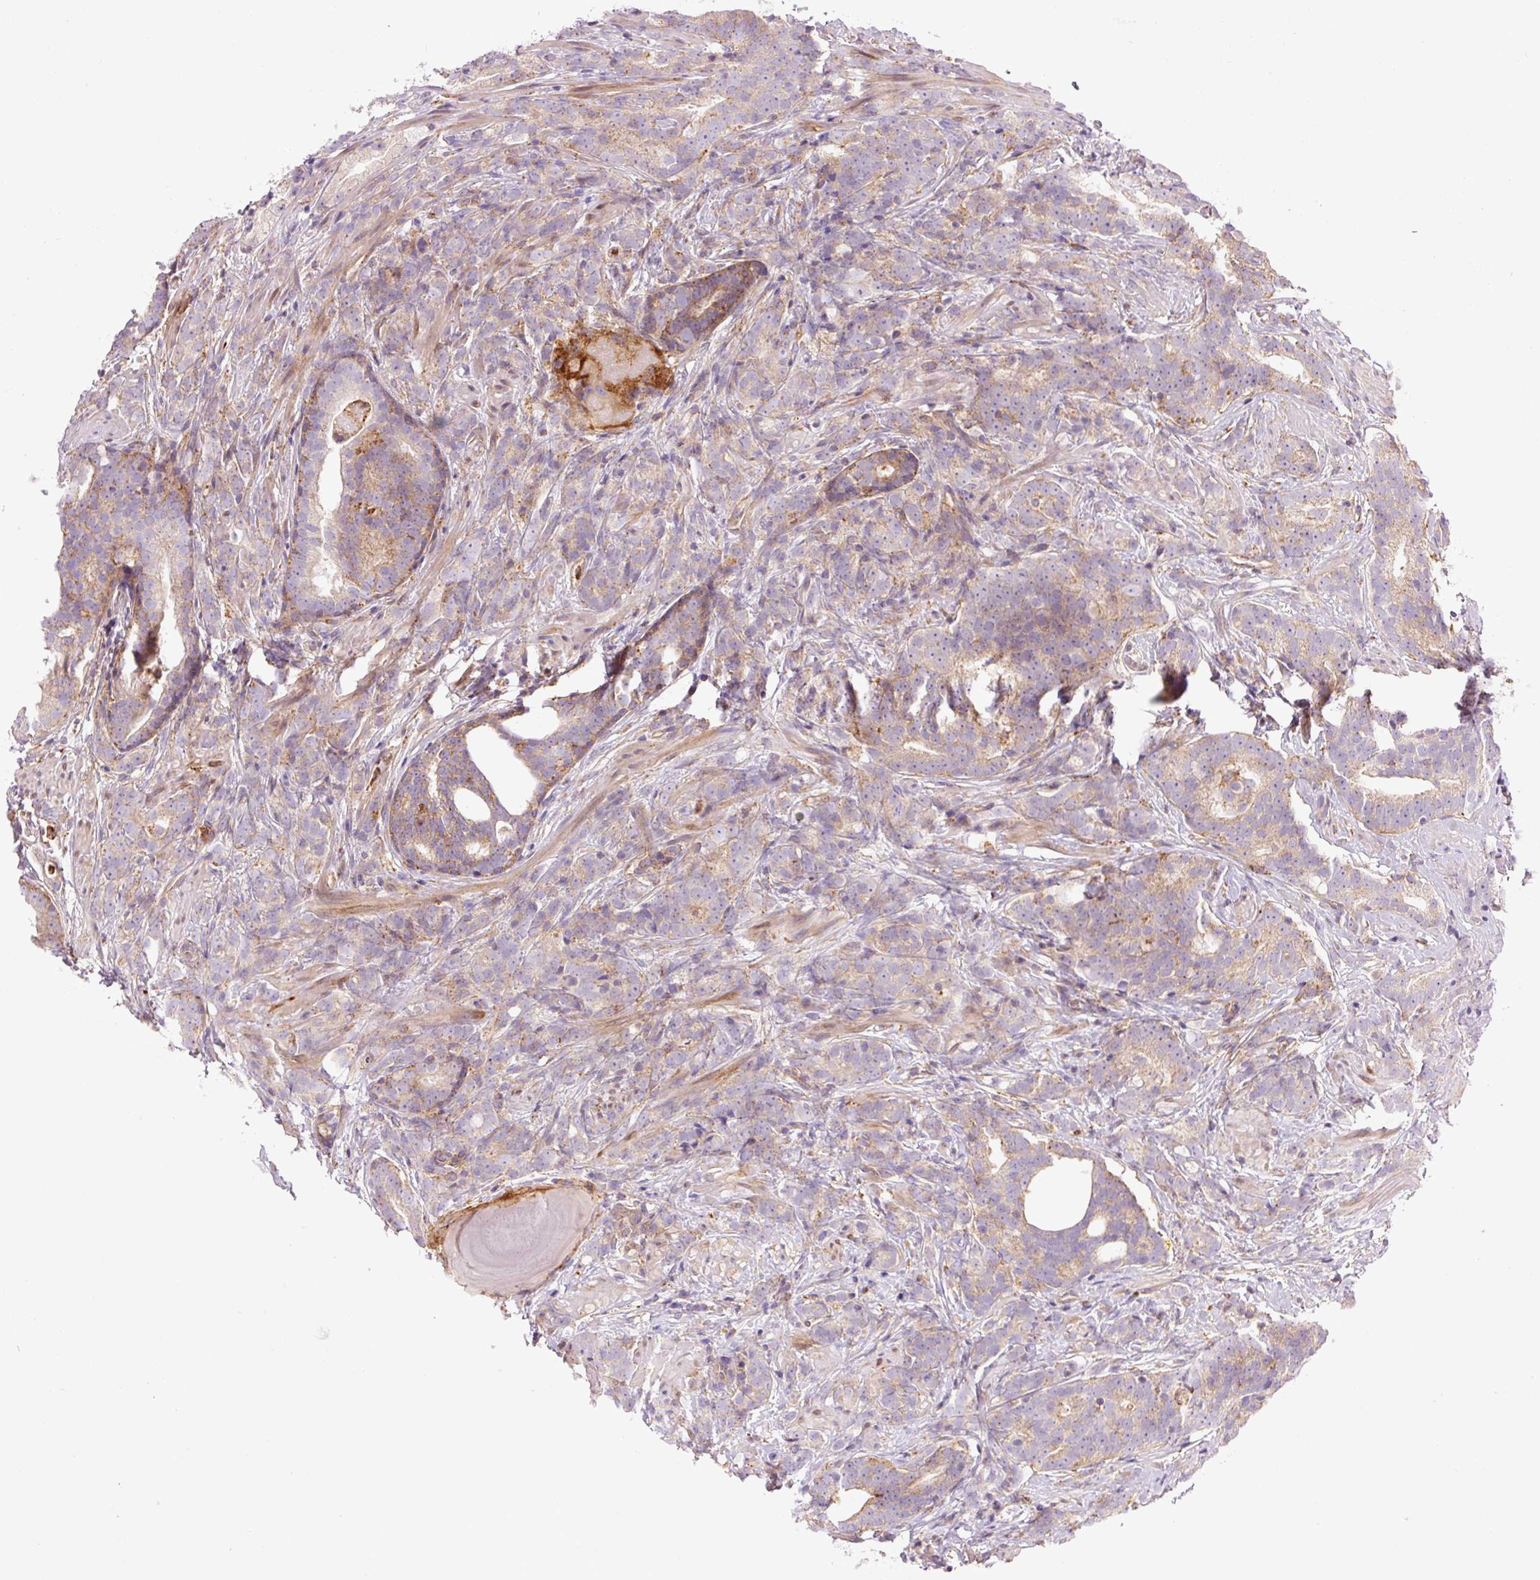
{"staining": {"intensity": "weak", "quantity": "25%-75%", "location": "cytoplasmic/membranous"}, "tissue": "prostate cancer", "cell_type": "Tumor cells", "image_type": "cancer", "snomed": [{"axis": "morphology", "description": "Adenocarcinoma, High grade"}, {"axis": "topography", "description": "Prostate"}], "caption": "Brown immunohistochemical staining in human adenocarcinoma (high-grade) (prostate) shows weak cytoplasmic/membranous expression in about 25%-75% of tumor cells.", "gene": "SH2D6", "patient": {"sex": "male", "age": 64}}